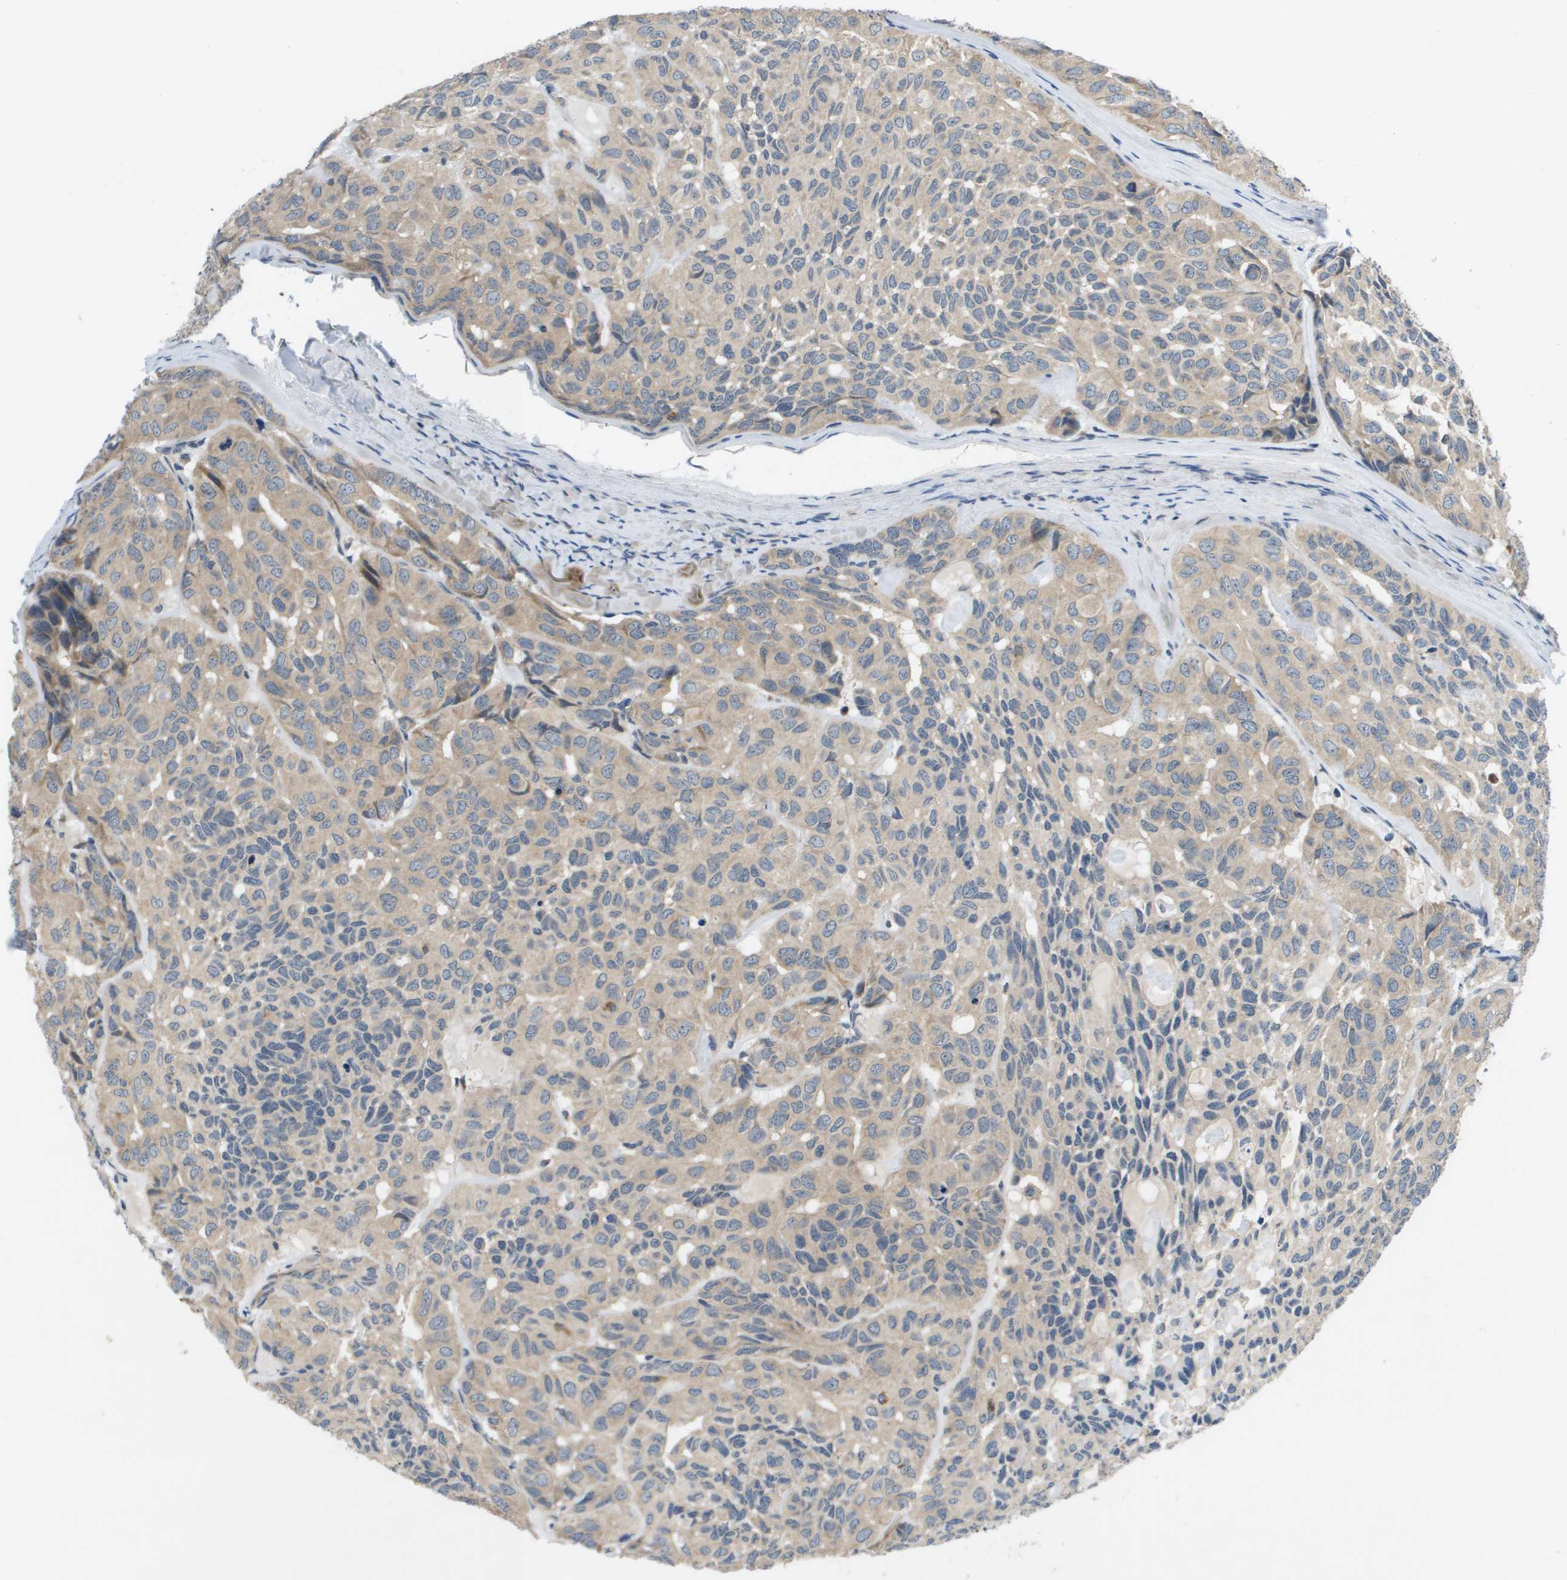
{"staining": {"intensity": "weak", "quantity": "<25%", "location": "cytoplasmic/membranous"}, "tissue": "head and neck cancer", "cell_type": "Tumor cells", "image_type": "cancer", "snomed": [{"axis": "morphology", "description": "Adenocarcinoma, NOS"}, {"axis": "topography", "description": "Salivary gland, NOS"}, {"axis": "topography", "description": "Head-Neck"}], "caption": "Tumor cells show no significant expression in head and neck cancer (adenocarcinoma).", "gene": "SLC25A20", "patient": {"sex": "female", "age": 76}}